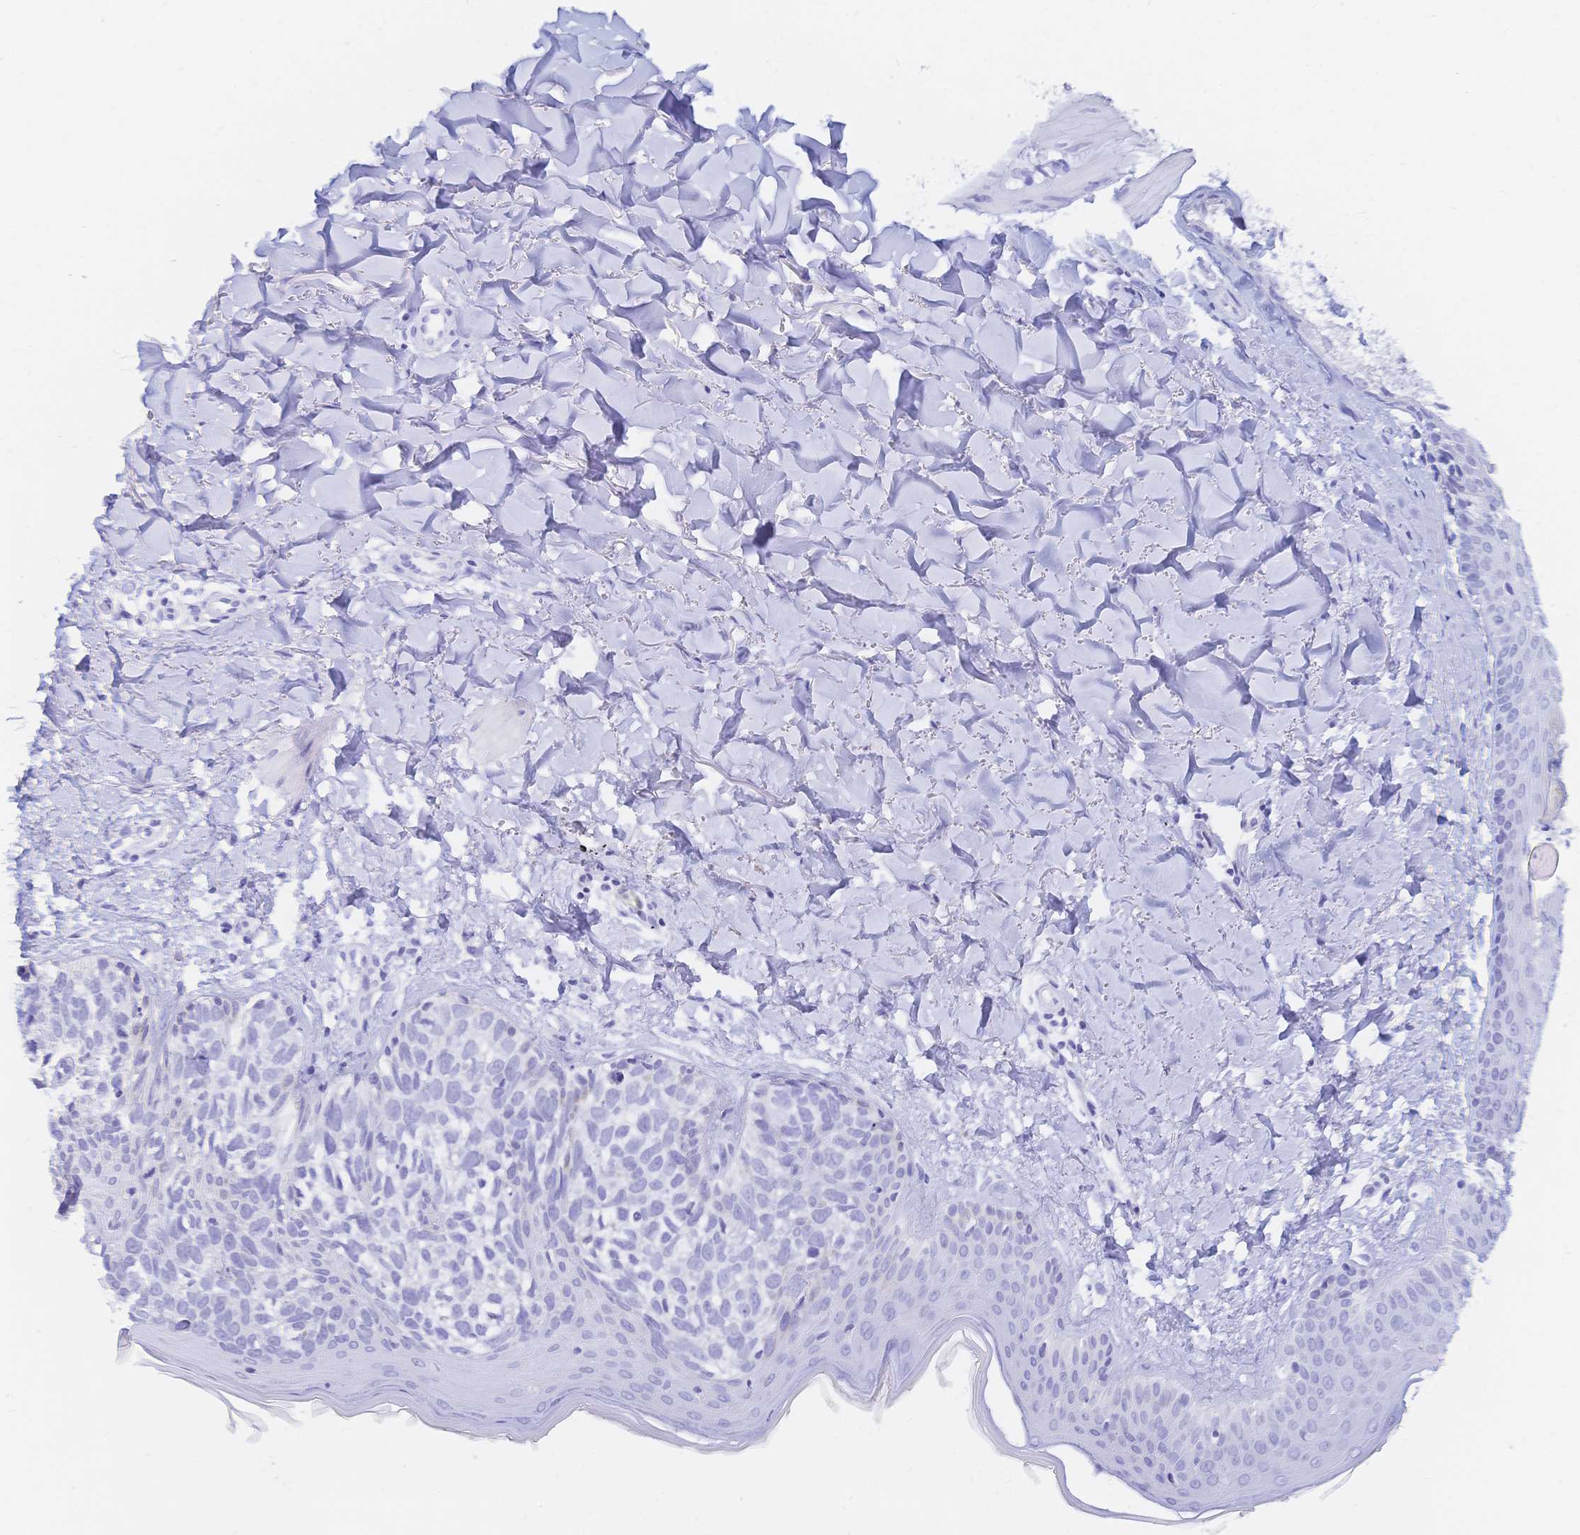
{"staining": {"intensity": "negative", "quantity": "none", "location": "none"}, "tissue": "skin cancer", "cell_type": "Tumor cells", "image_type": "cancer", "snomed": [{"axis": "morphology", "description": "Basal cell carcinoma"}, {"axis": "topography", "description": "Skin"}], "caption": "There is no significant staining in tumor cells of skin cancer. (DAB IHC, high magnification).", "gene": "MEP1B", "patient": {"sex": "female", "age": 45}}